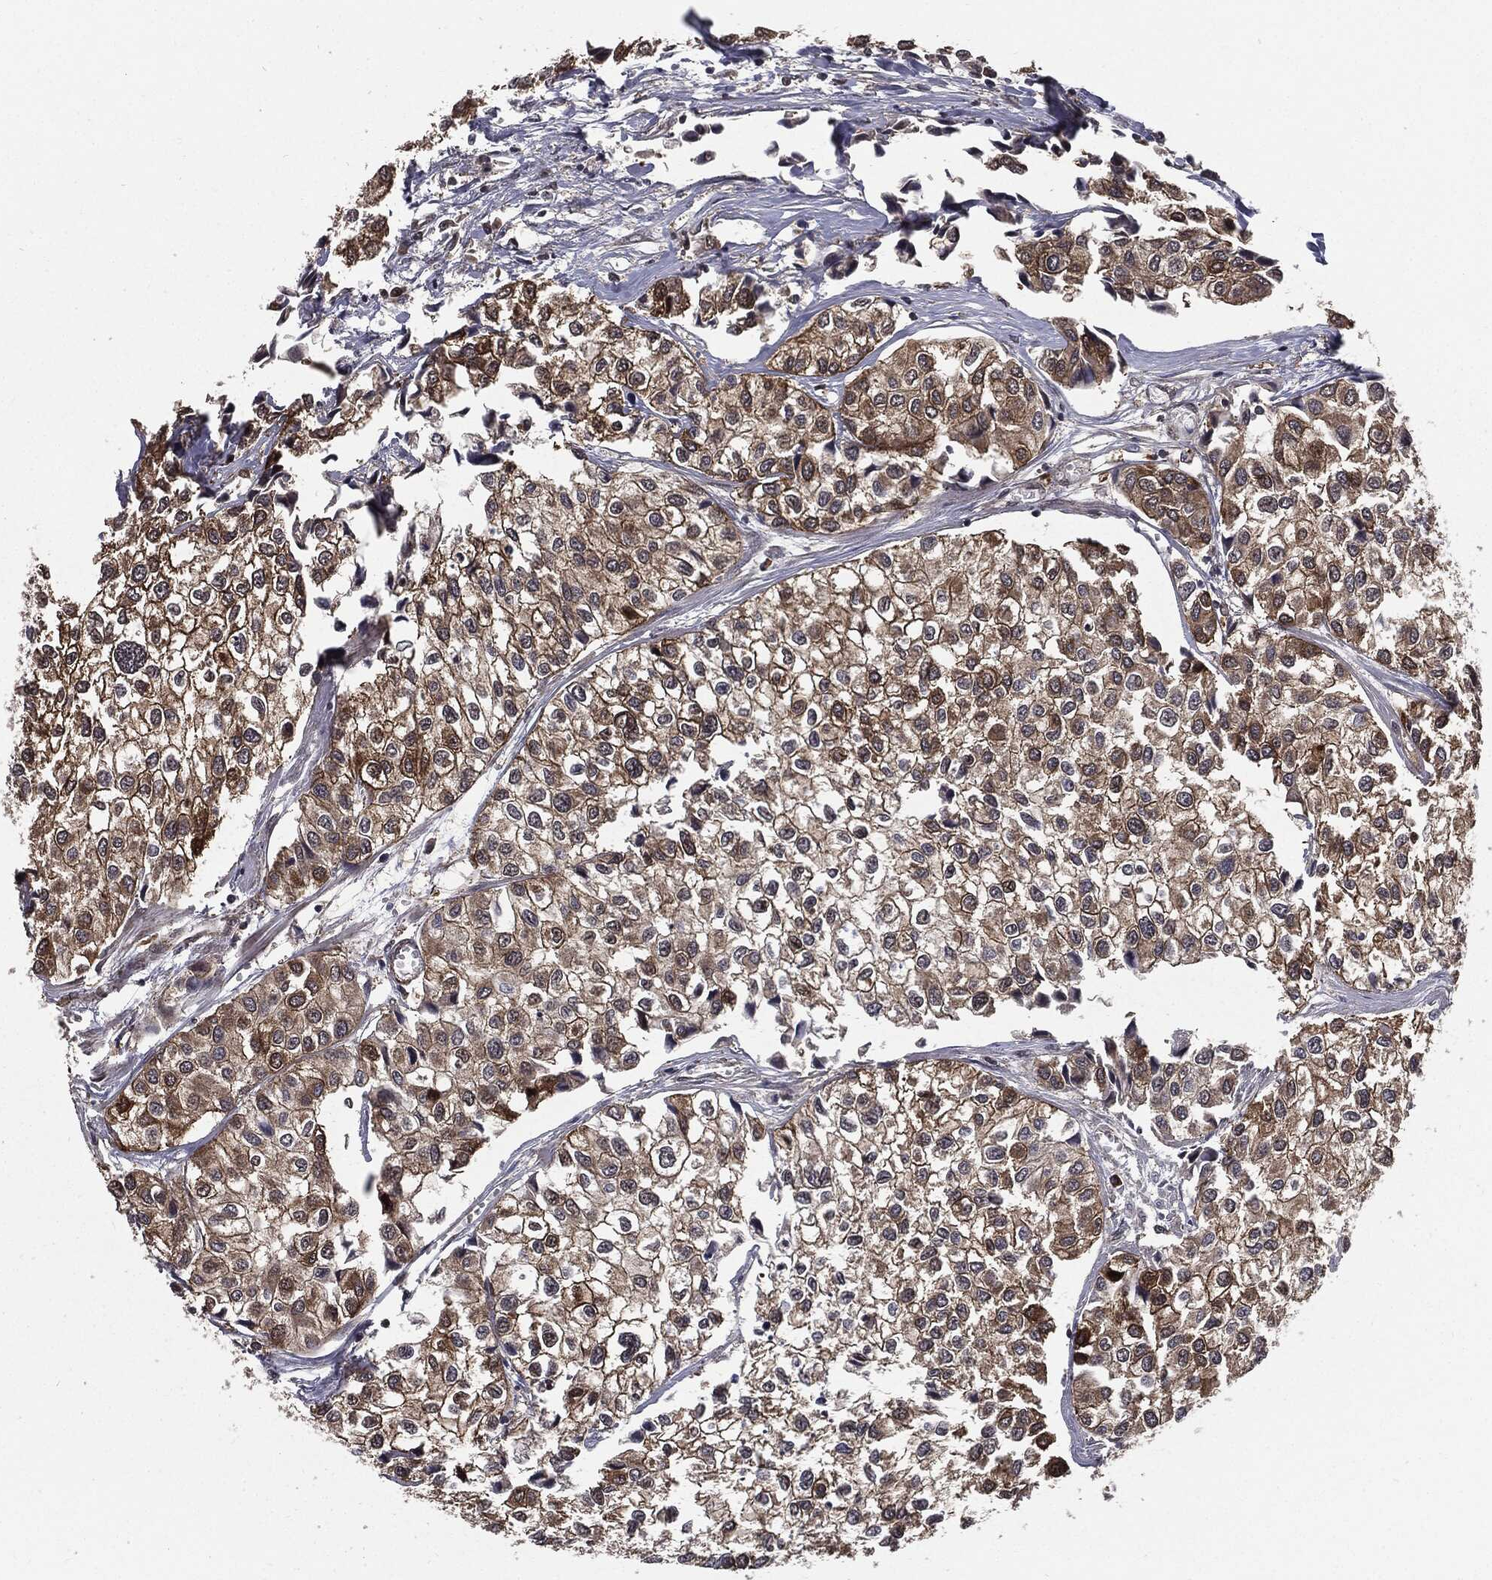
{"staining": {"intensity": "moderate", "quantity": ">75%", "location": "cytoplasmic/membranous"}, "tissue": "urothelial cancer", "cell_type": "Tumor cells", "image_type": "cancer", "snomed": [{"axis": "morphology", "description": "Urothelial carcinoma, High grade"}, {"axis": "topography", "description": "Urinary bladder"}], "caption": "Immunohistochemistry (DAB) staining of urothelial cancer demonstrates moderate cytoplasmic/membranous protein expression in approximately >75% of tumor cells.", "gene": "PTPA", "patient": {"sex": "male", "age": 73}}